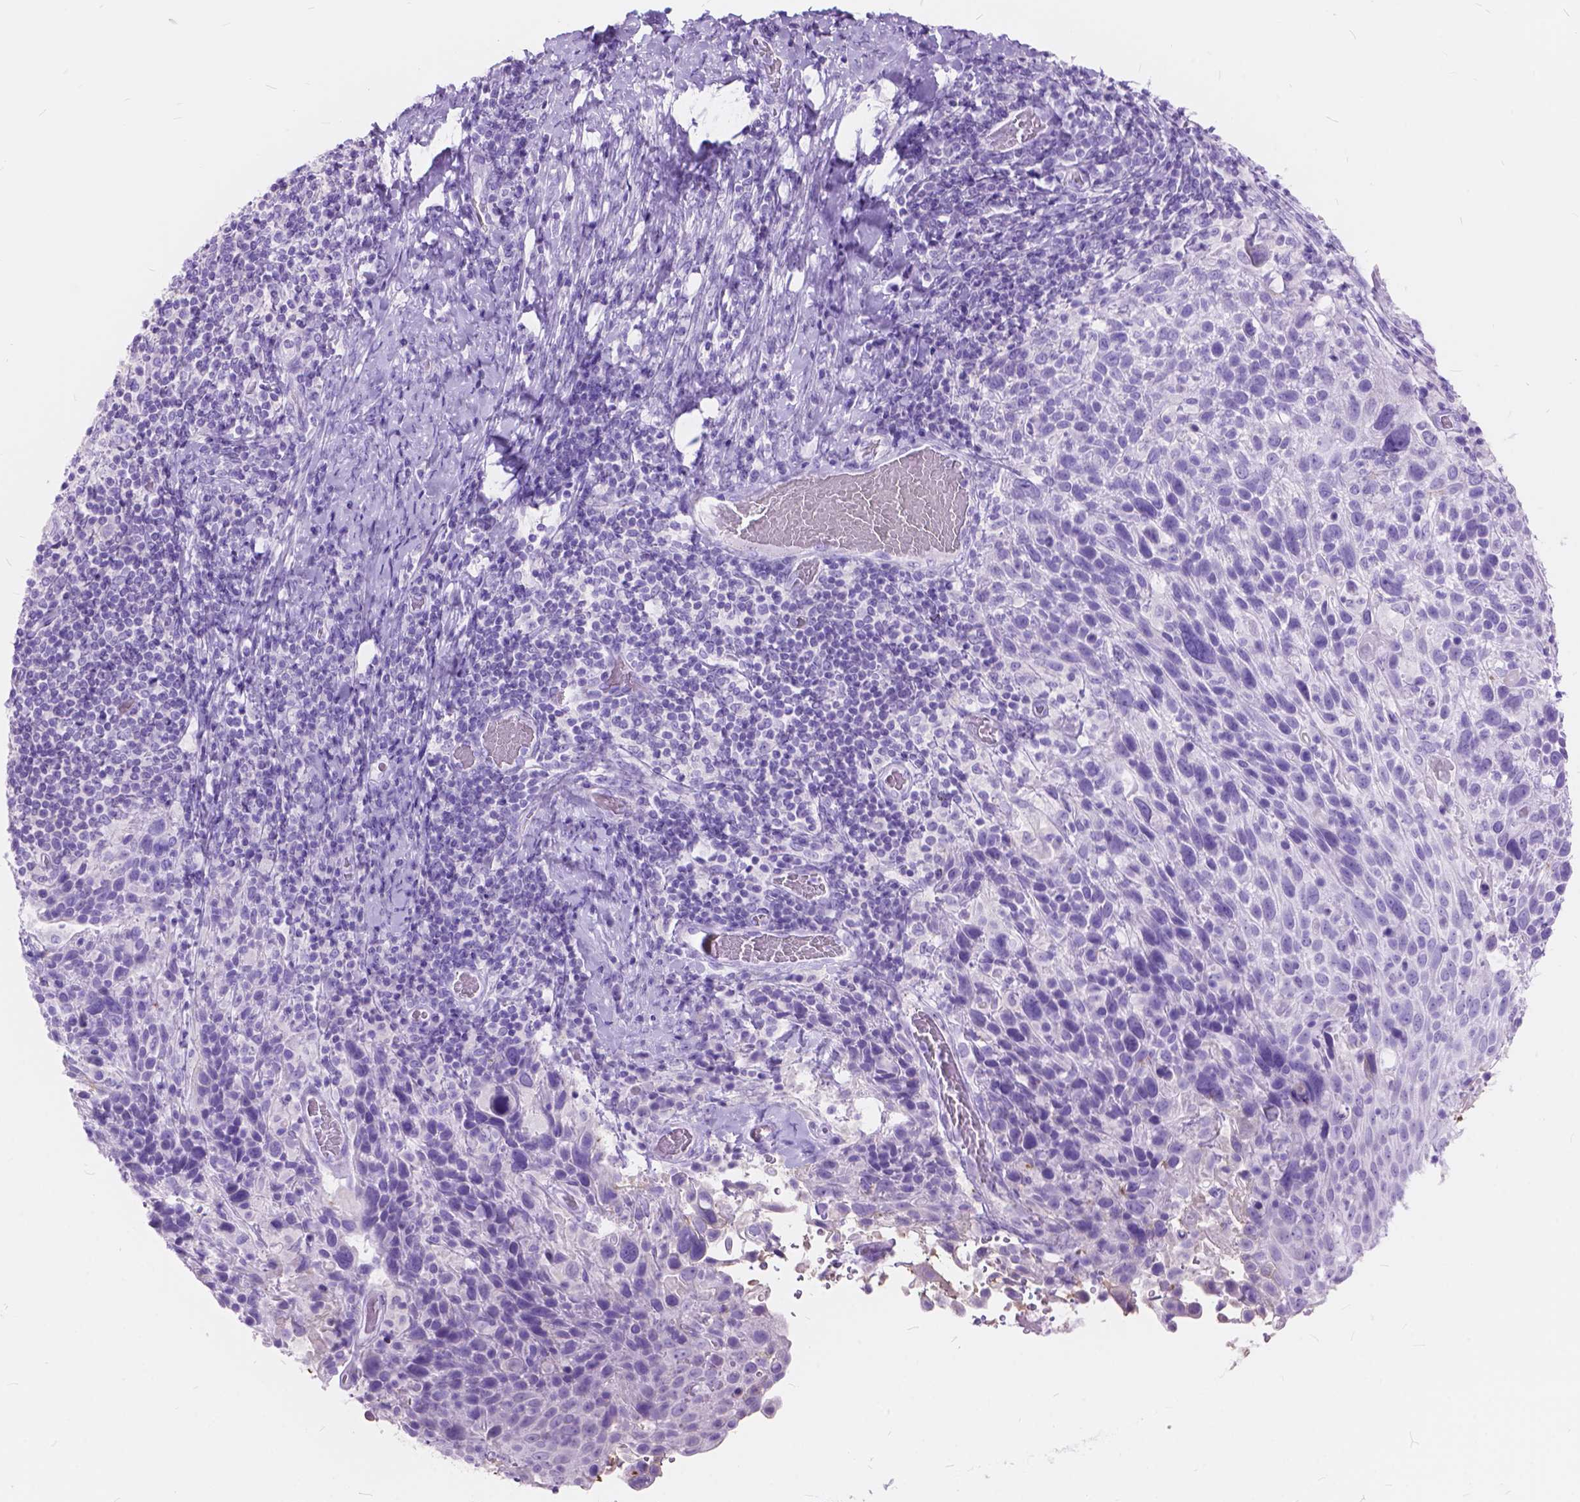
{"staining": {"intensity": "negative", "quantity": "none", "location": "none"}, "tissue": "cervical cancer", "cell_type": "Tumor cells", "image_type": "cancer", "snomed": [{"axis": "morphology", "description": "Squamous cell carcinoma, NOS"}, {"axis": "topography", "description": "Cervix"}], "caption": "Immunohistochemistry (IHC) image of neoplastic tissue: human cervical cancer stained with DAB displays no significant protein expression in tumor cells.", "gene": "FOXL2", "patient": {"sex": "female", "age": 61}}